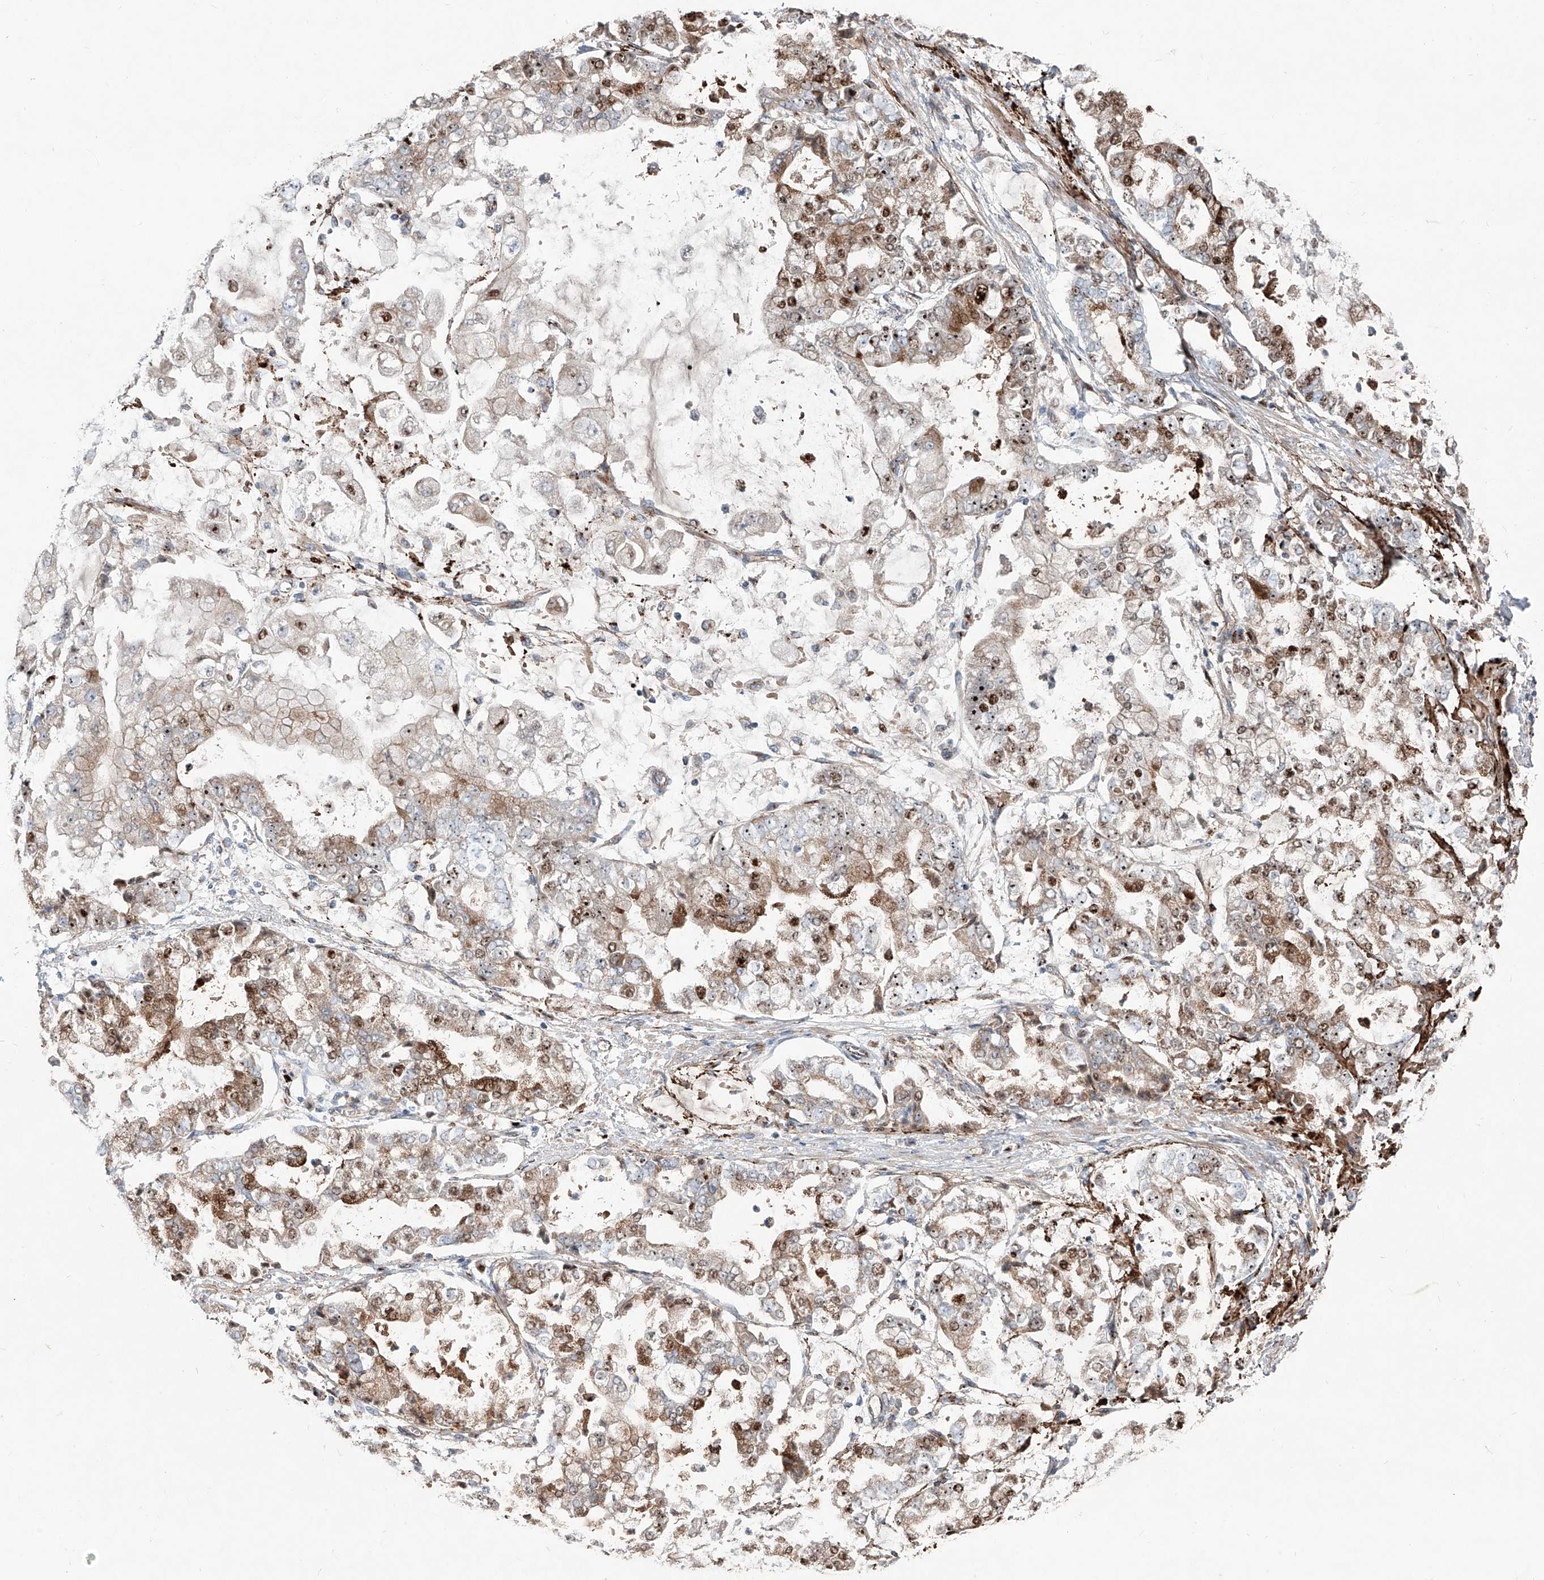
{"staining": {"intensity": "moderate", "quantity": "25%-75%", "location": "cytoplasmic/membranous"}, "tissue": "stomach cancer", "cell_type": "Tumor cells", "image_type": "cancer", "snomed": [{"axis": "morphology", "description": "Adenocarcinoma, NOS"}, {"axis": "topography", "description": "Stomach"}], "caption": "This image shows immunohistochemistry staining of human stomach adenocarcinoma, with medium moderate cytoplasmic/membranous positivity in approximately 25%-75% of tumor cells.", "gene": "CDH5", "patient": {"sex": "male", "age": 76}}